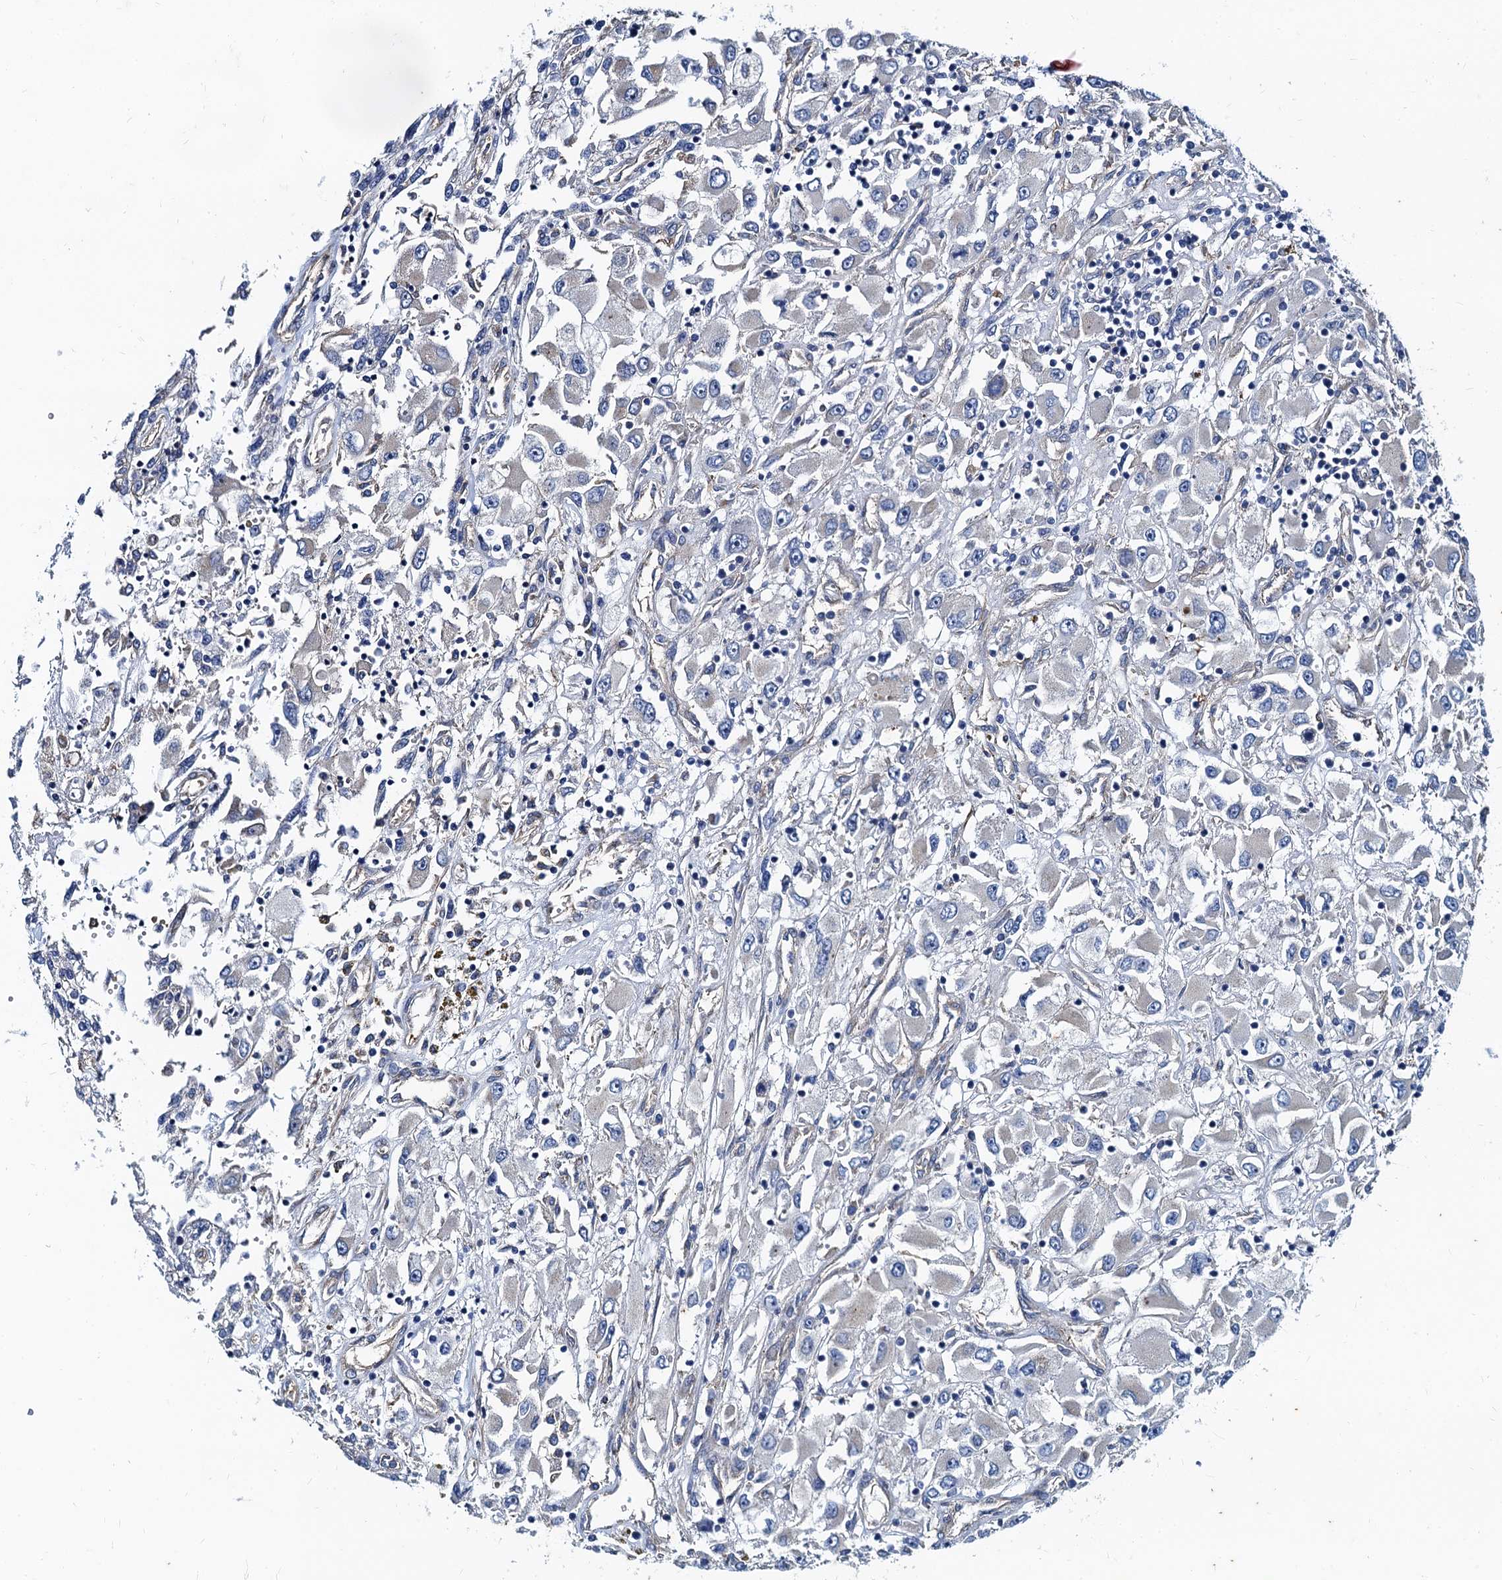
{"staining": {"intensity": "negative", "quantity": "none", "location": "none"}, "tissue": "renal cancer", "cell_type": "Tumor cells", "image_type": "cancer", "snomed": [{"axis": "morphology", "description": "Adenocarcinoma, NOS"}, {"axis": "topography", "description": "Kidney"}], "caption": "A micrograph of renal cancer (adenocarcinoma) stained for a protein reveals no brown staining in tumor cells. Brightfield microscopy of immunohistochemistry (IHC) stained with DAB (brown) and hematoxylin (blue), captured at high magnification.", "gene": "NGRN", "patient": {"sex": "female", "age": 52}}